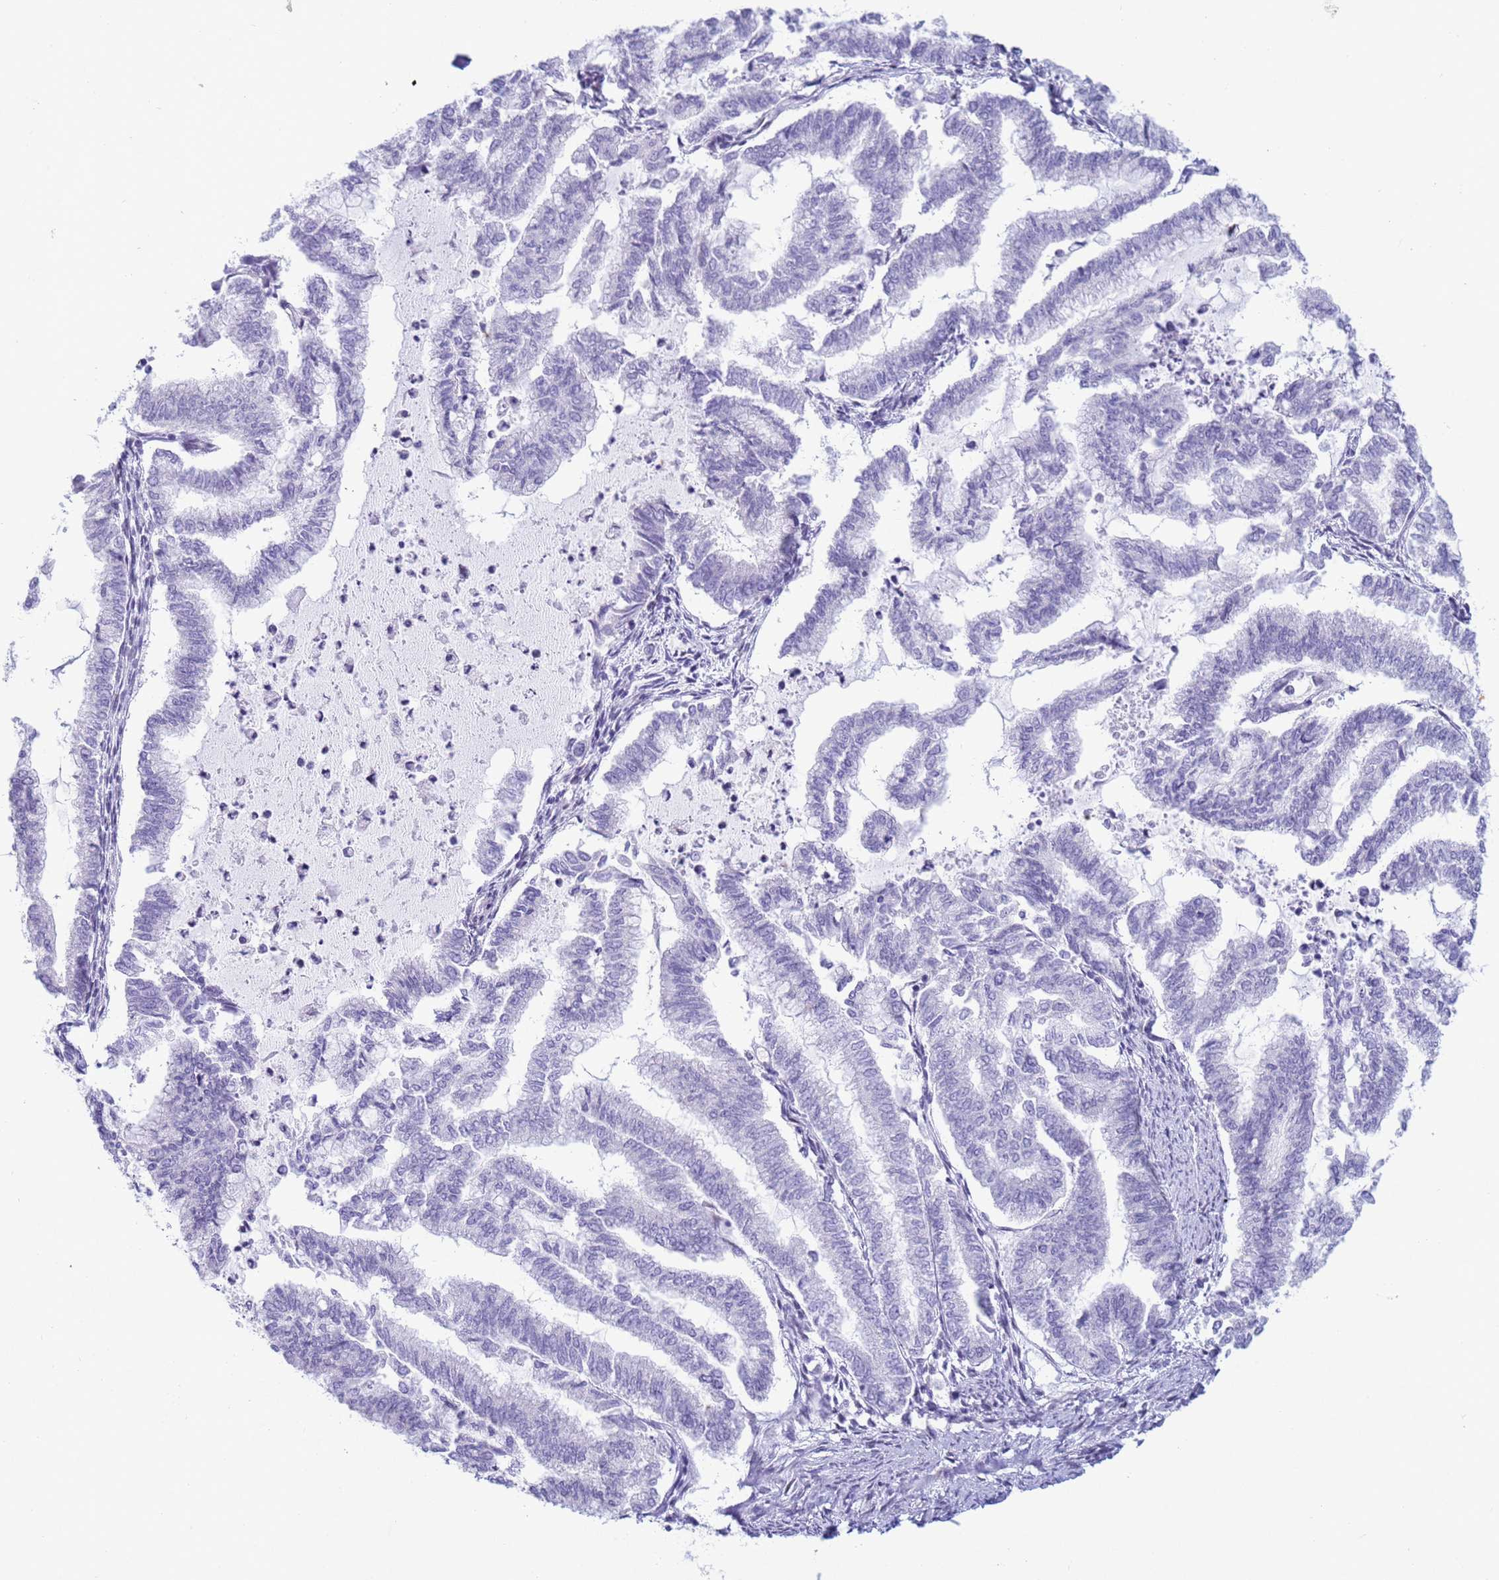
{"staining": {"intensity": "negative", "quantity": "none", "location": "none"}, "tissue": "endometrial cancer", "cell_type": "Tumor cells", "image_type": "cancer", "snomed": [{"axis": "morphology", "description": "Adenocarcinoma, NOS"}, {"axis": "topography", "description": "Endometrium"}], "caption": "IHC micrograph of neoplastic tissue: endometrial adenocarcinoma stained with DAB exhibits no significant protein staining in tumor cells.", "gene": "SNX20", "patient": {"sex": "female", "age": 79}}